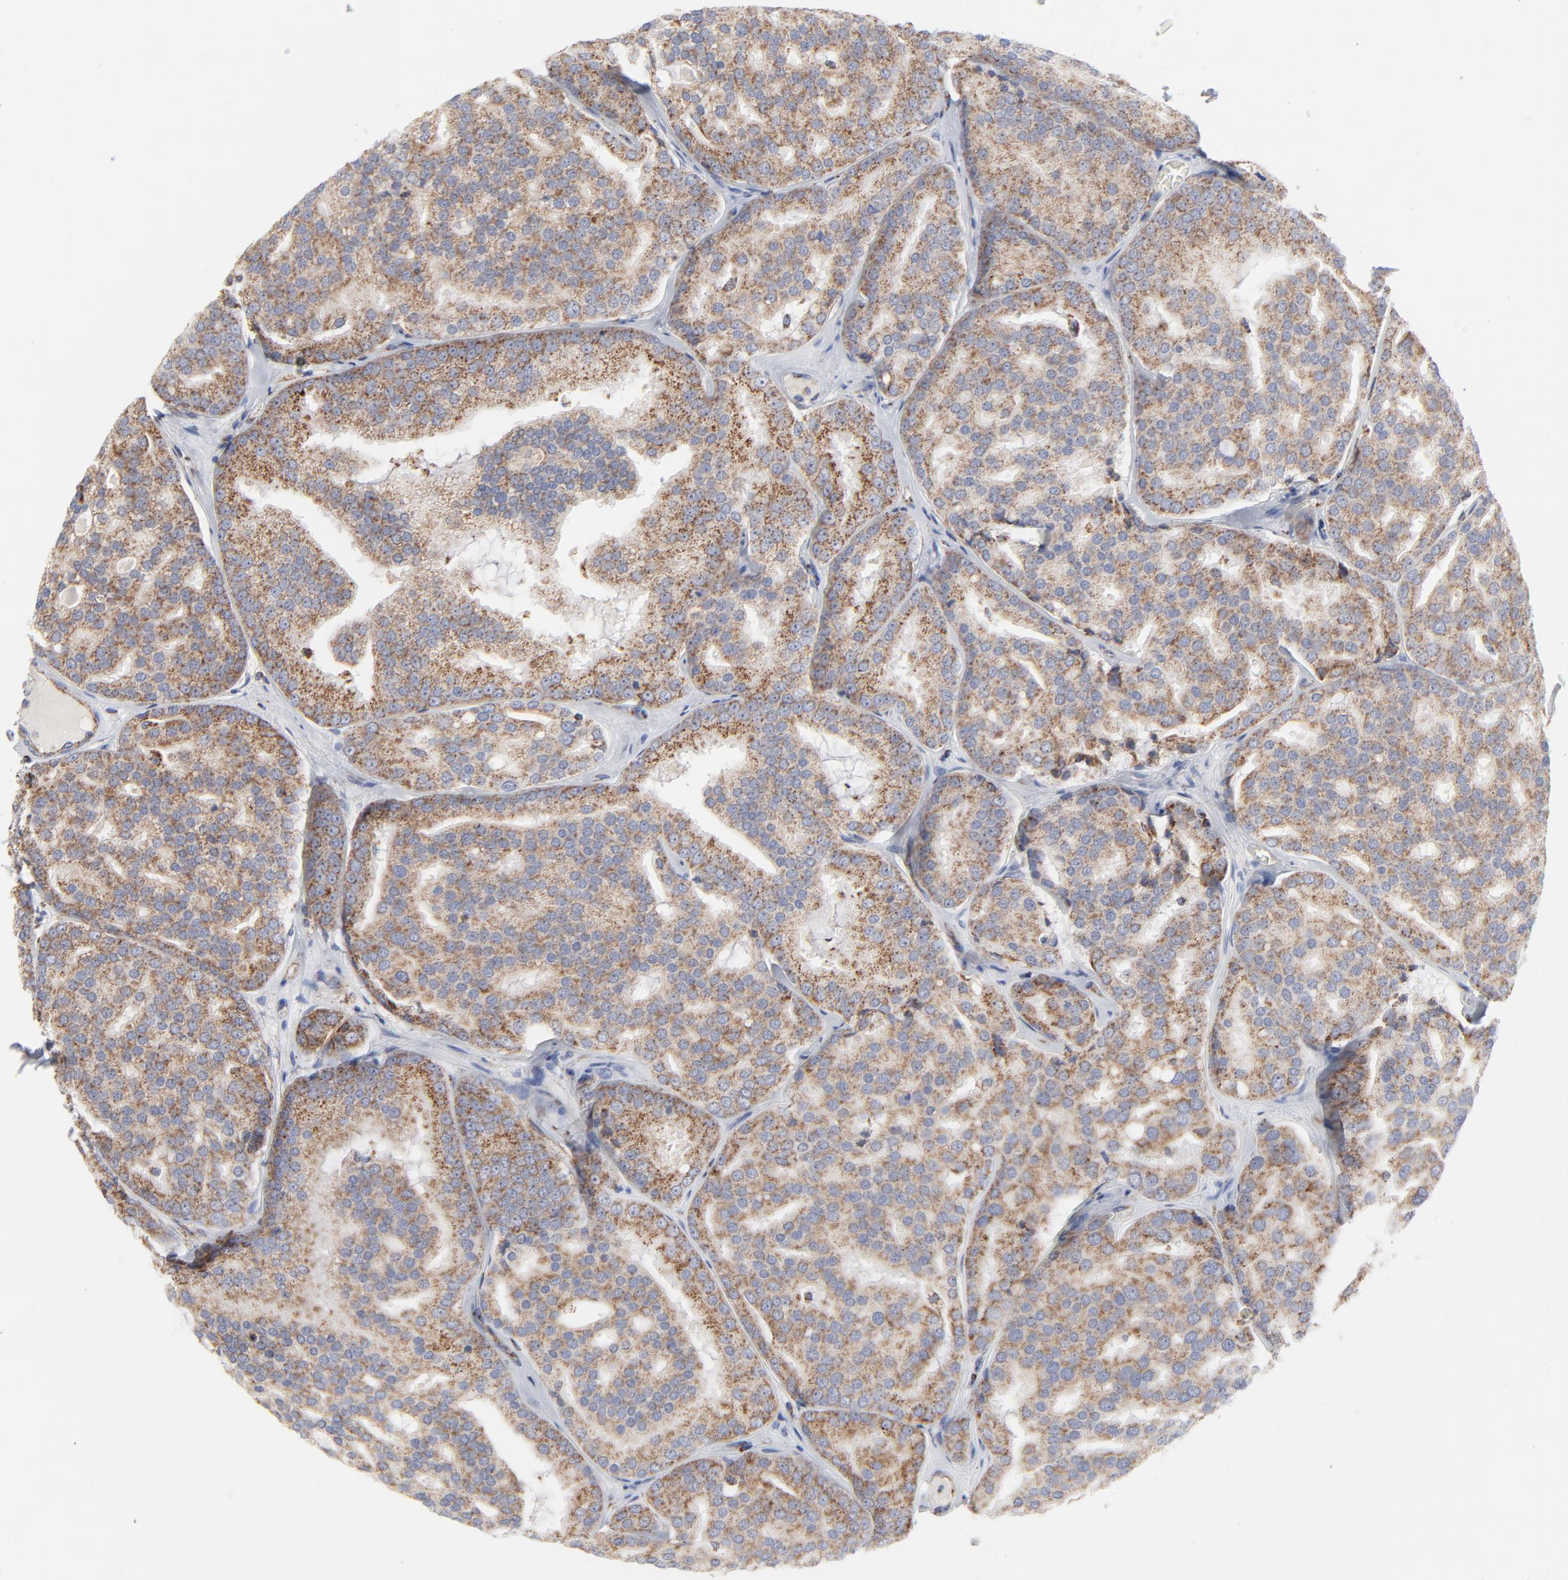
{"staining": {"intensity": "strong", "quantity": ">75%", "location": "cytoplasmic/membranous"}, "tissue": "prostate cancer", "cell_type": "Tumor cells", "image_type": "cancer", "snomed": [{"axis": "morphology", "description": "Adenocarcinoma, High grade"}, {"axis": "topography", "description": "Prostate"}], "caption": "High-grade adenocarcinoma (prostate) stained for a protein (brown) shows strong cytoplasmic/membranous positive positivity in approximately >75% of tumor cells.", "gene": "ASB3", "patient": {"sex": "male", "age": 64}}